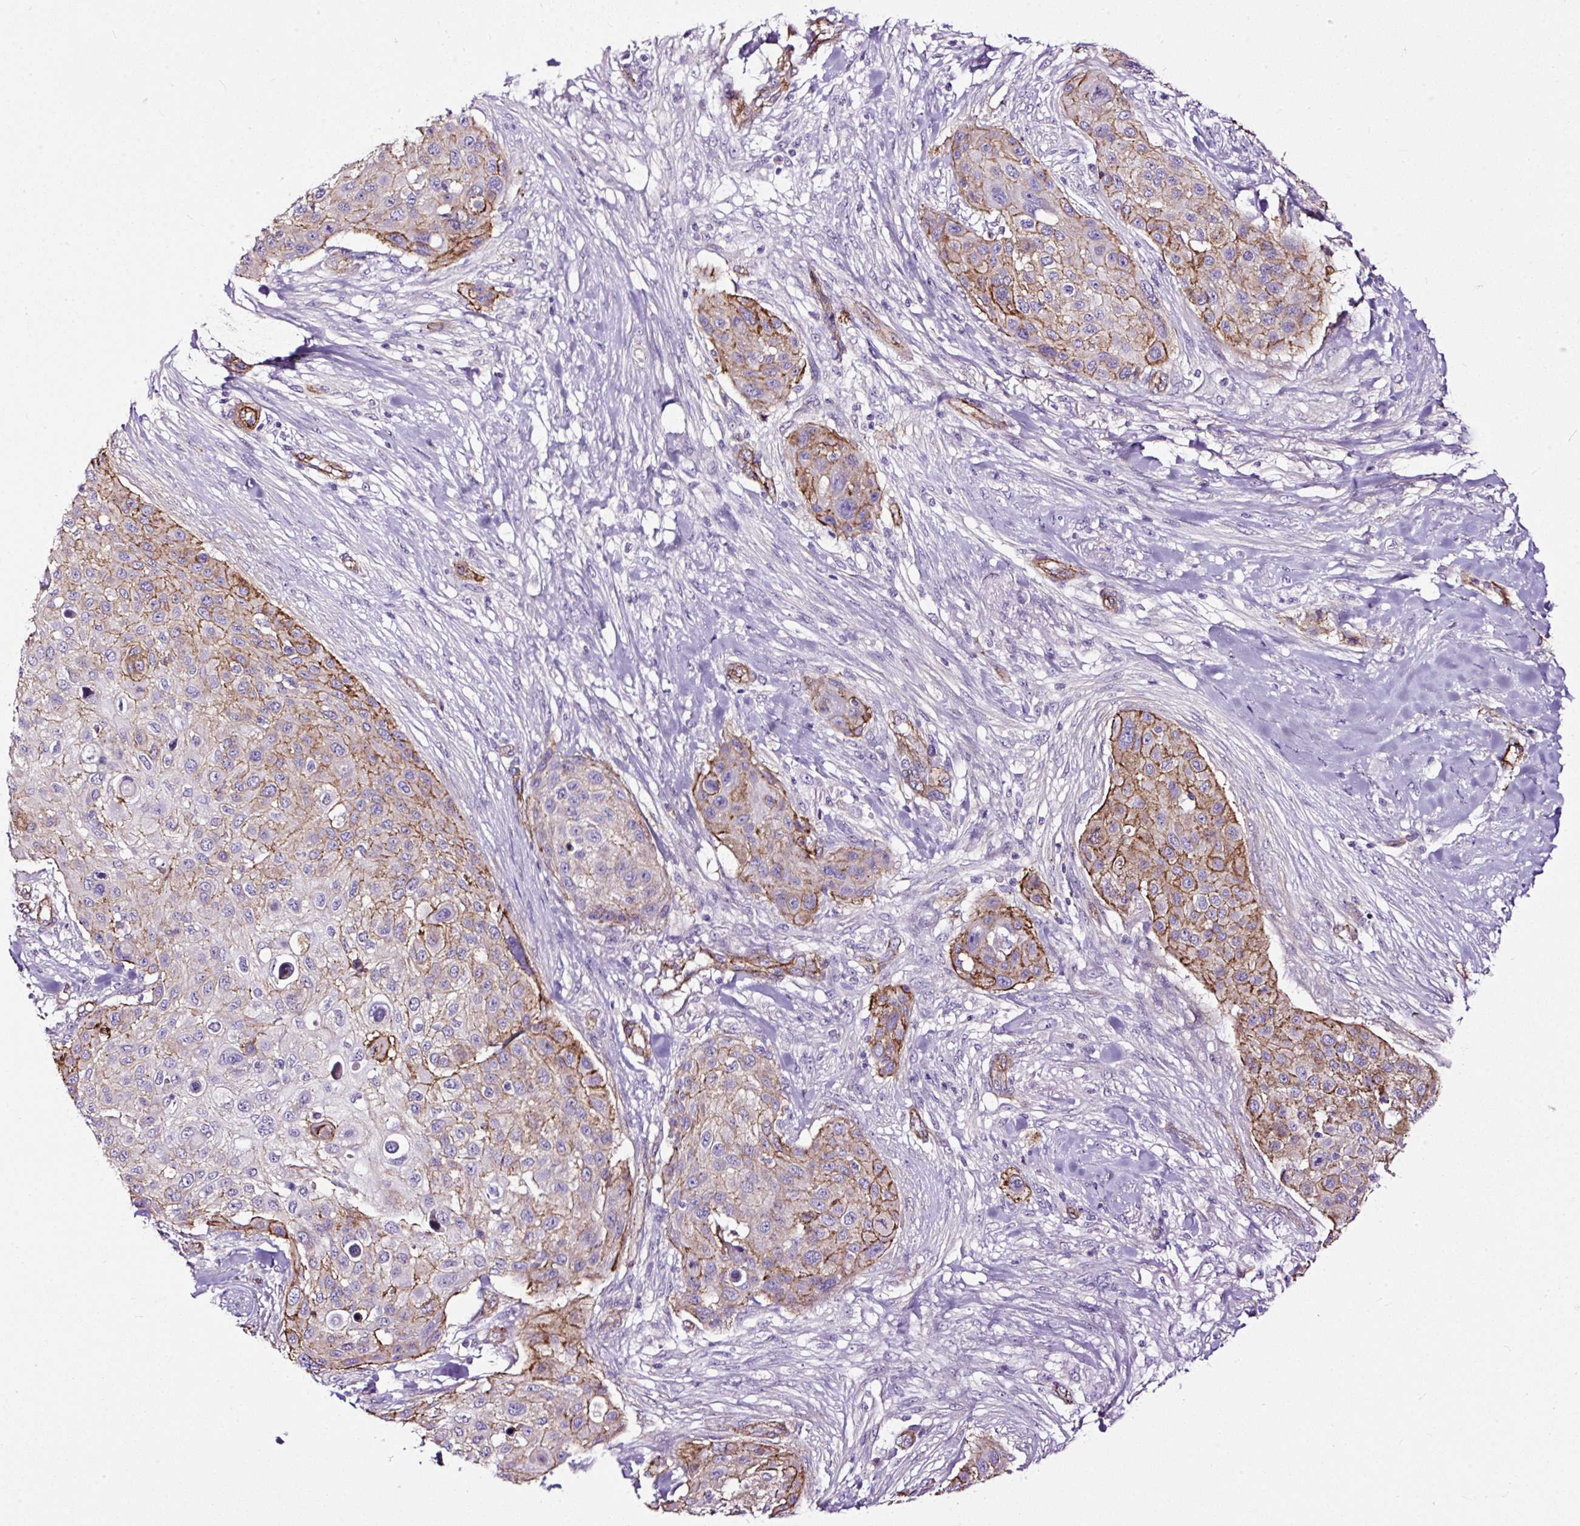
{"staining": {"intensity": "strong", "quantity": "25%-75%", "location": "cytoplasmic/membranous"}, "tissue": "skin cancer", "cell_type": "Tumor cells", "image_type": "cancer", "snomed": [{"axis": "morphology", "description": "Squamous cell carcinoma, NOS"}, {"axis": "topography", "description": "Skin"}], "caption": "Protein analysis of squamous cell carcinoma (skin) tissue shows strong cytoplasmic/membranous staining in approximately 25%-75% of tumor cells.", "gene": "MAGEB16", "patient": {"sex": "female", "age": 87}}